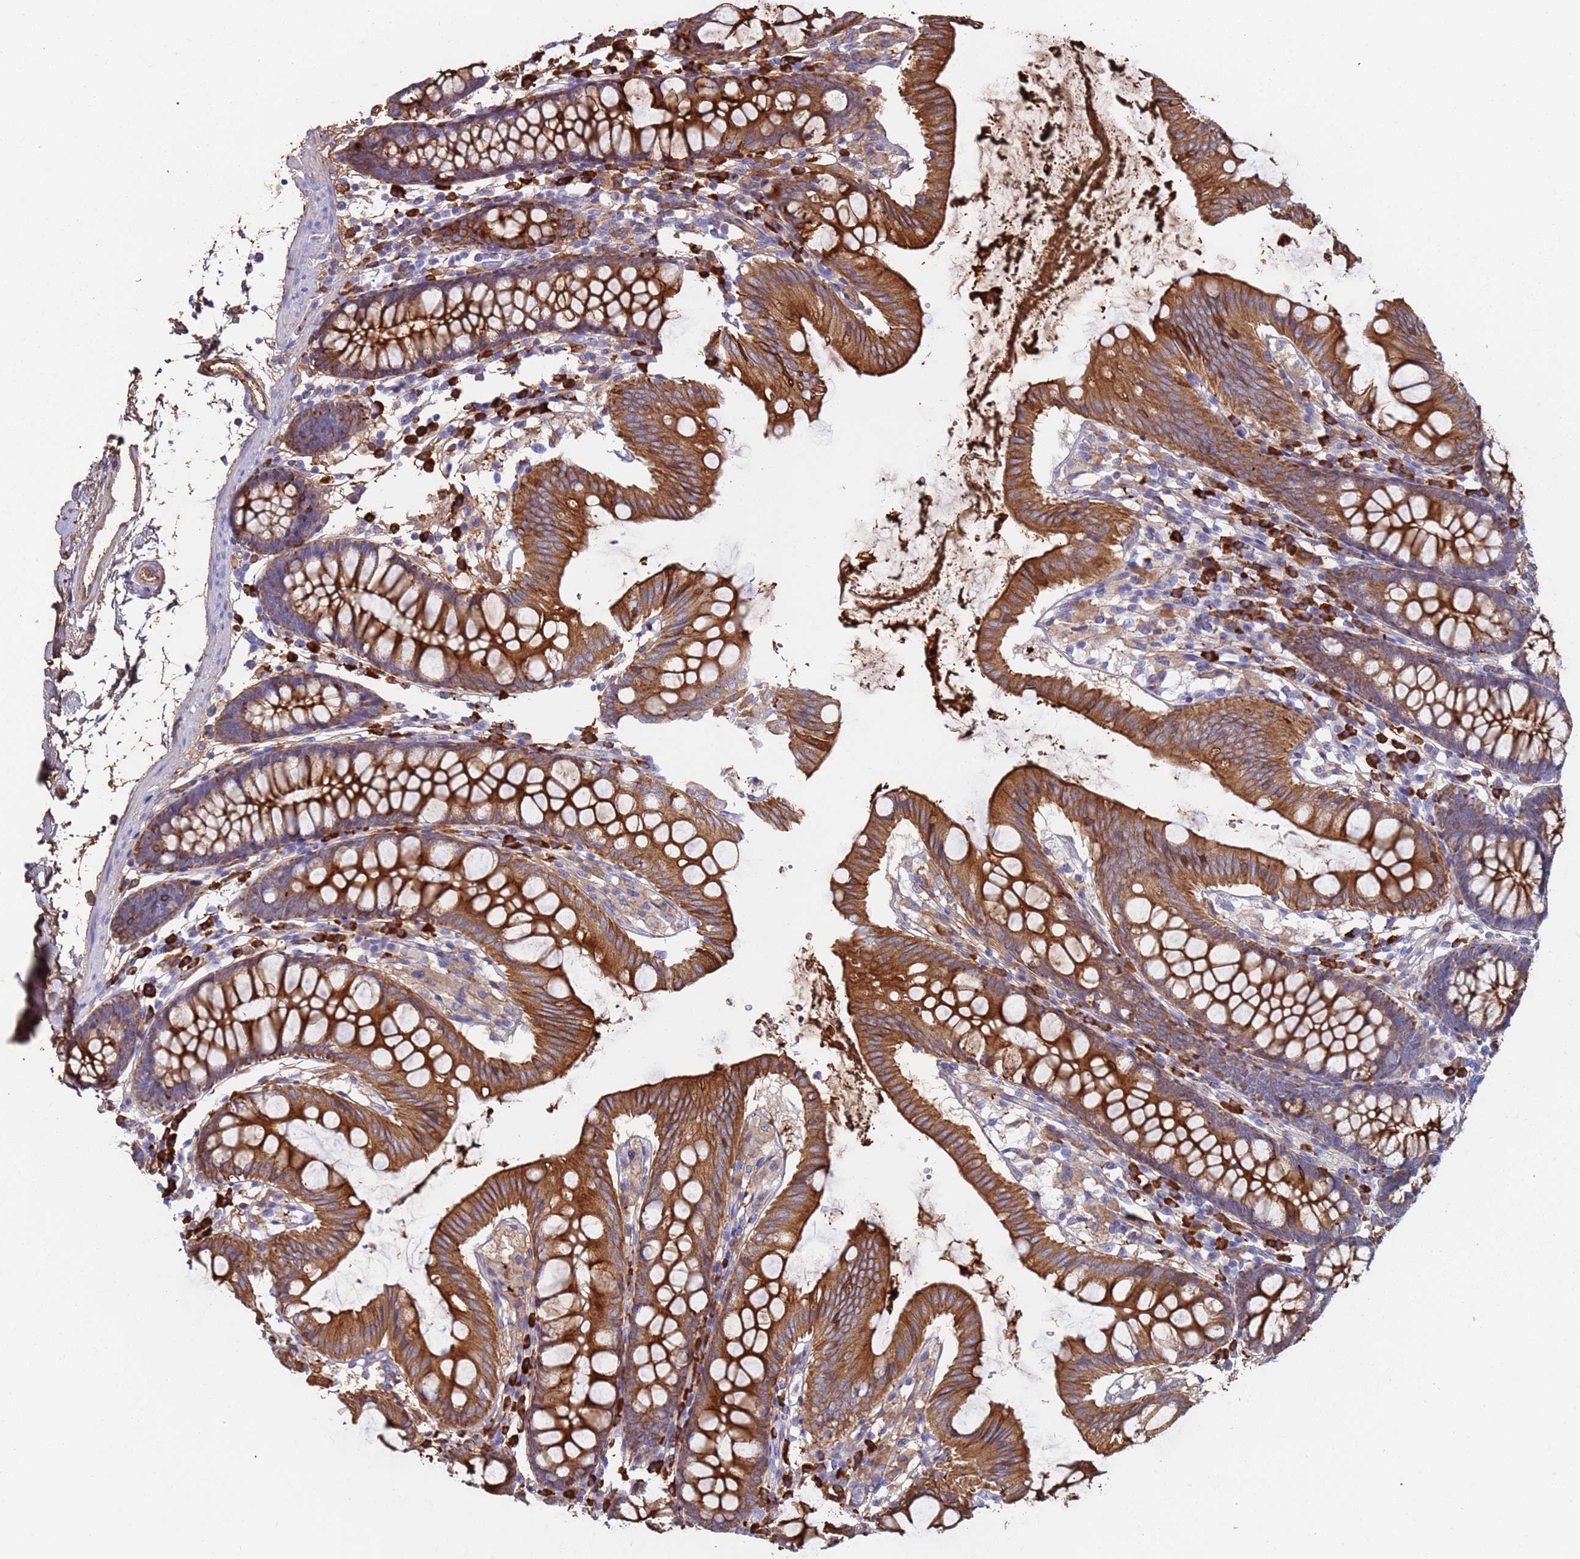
{"staining": {"intensity": "moderate", "quantity": ">75%", "location": "cytoplasmic/membranous"}, "tissue": "colon", "cell_type": "Endothelial cells", "image_type": "normal", "snomed": [{"axis": "morphology", "description": "Normal tissue, NOS"}, {"axis": "topography", "description": "Colon"}], "caption": "Protein analysis of benign colon reveals moderate cytoplasmic/membranous staining in about >75% of endothelial cells.", "gene": "CYSLTR2", "patient": {"sex": "male", "age": 75}}